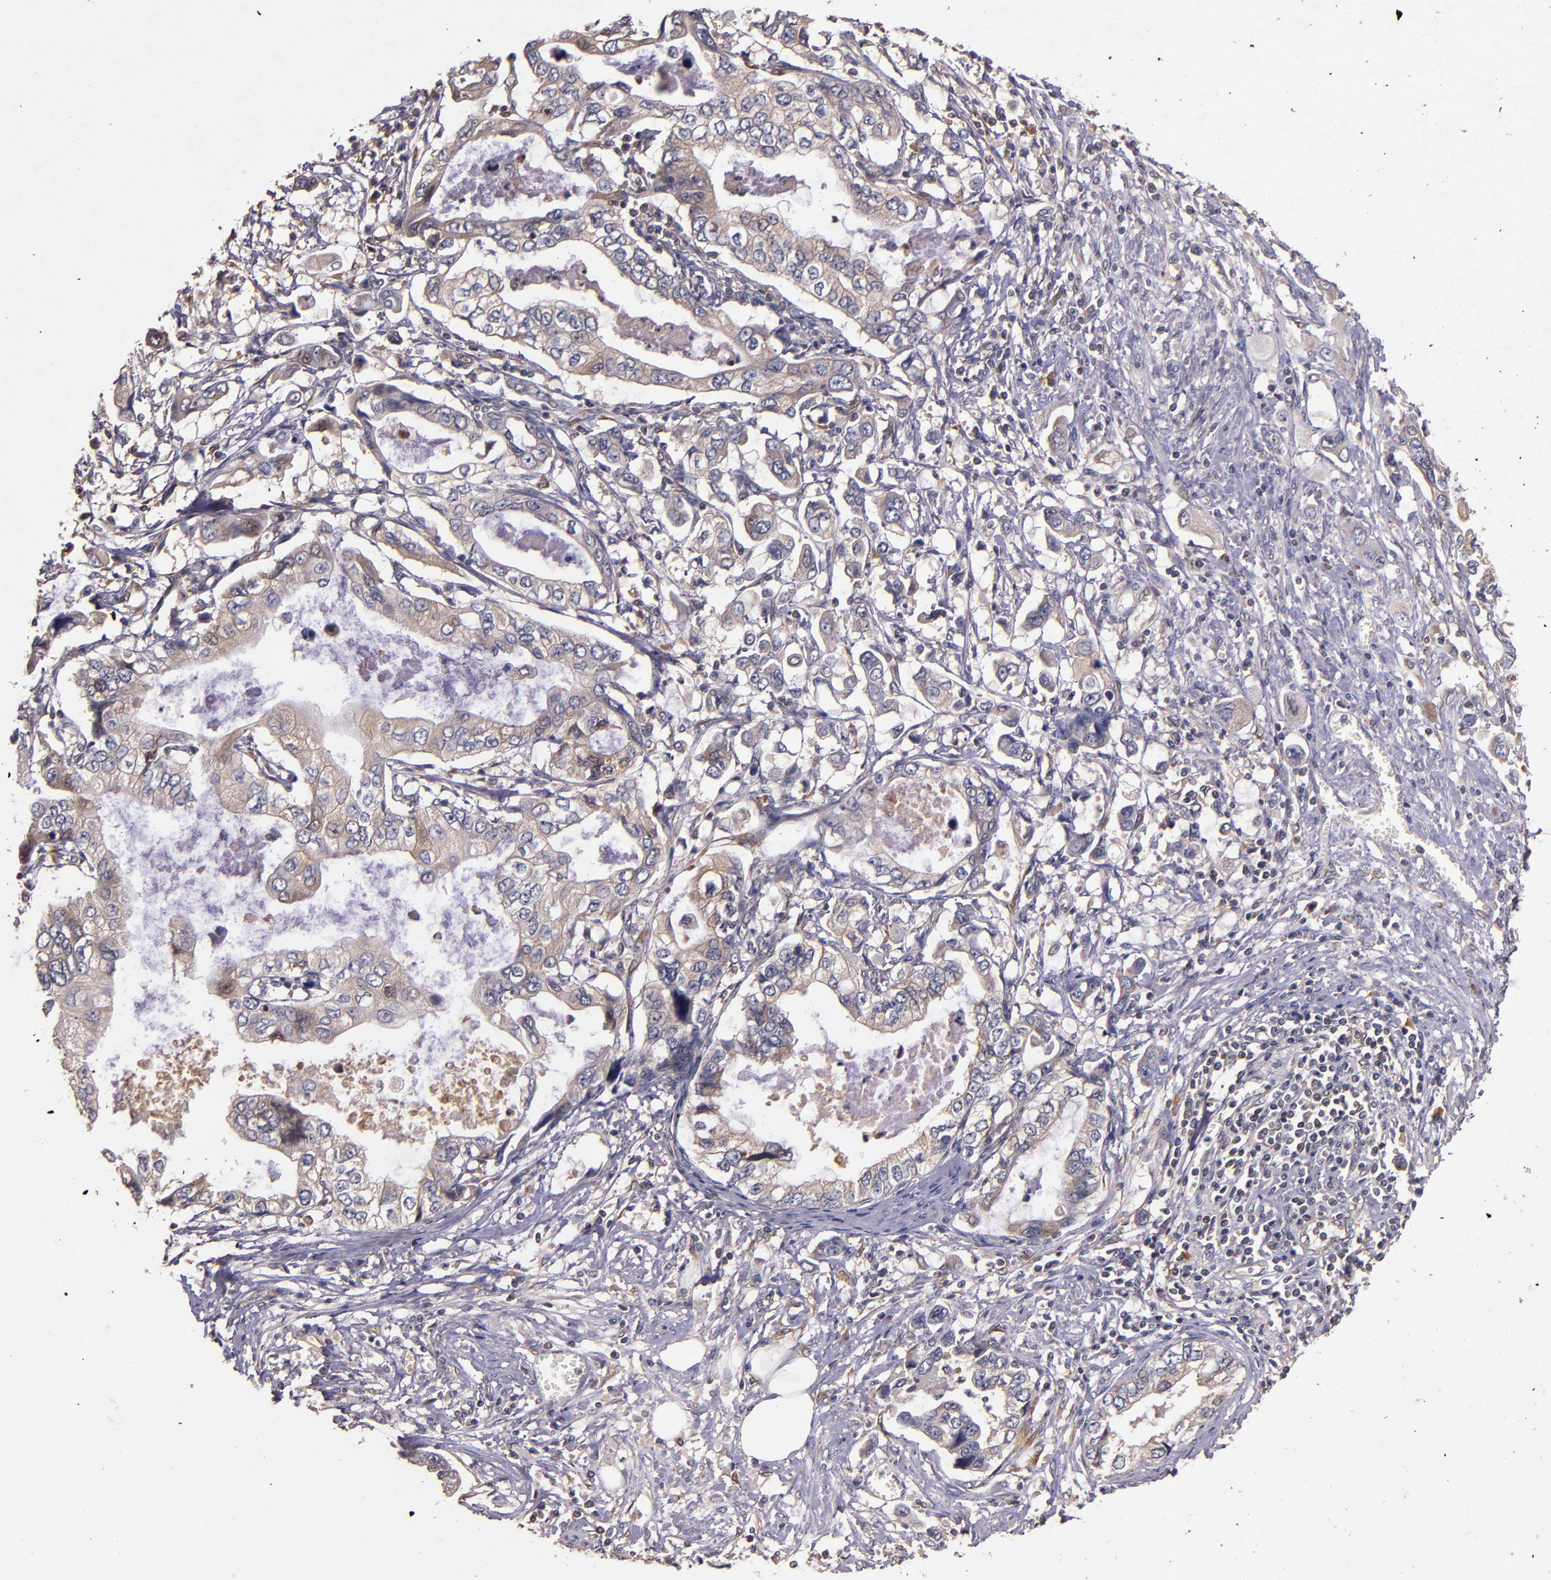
{"staining": {"intensity": "weak", "quantity": ">75%", "location": "cytoplasmic/membranous"}, "tissue": "stomach cancer", "cell_type": "Tumor cells", "image_type": "cancer", "snomed": [{"axis": "morphology", "description": "Adenocarcinoma, NOS"}, {"axis": "topography", "description": "Pancreas"}, {"axis": "topography", "description": "Stomach, upper"}], "caption": "Human stomach cancer stained for a protein (brown) displays weak cytoplasmic/membranous positive staining in approximately >75% of tumor cells.", "gene": "PRAF2", "patient": {"sex": "male", "age": 77}}